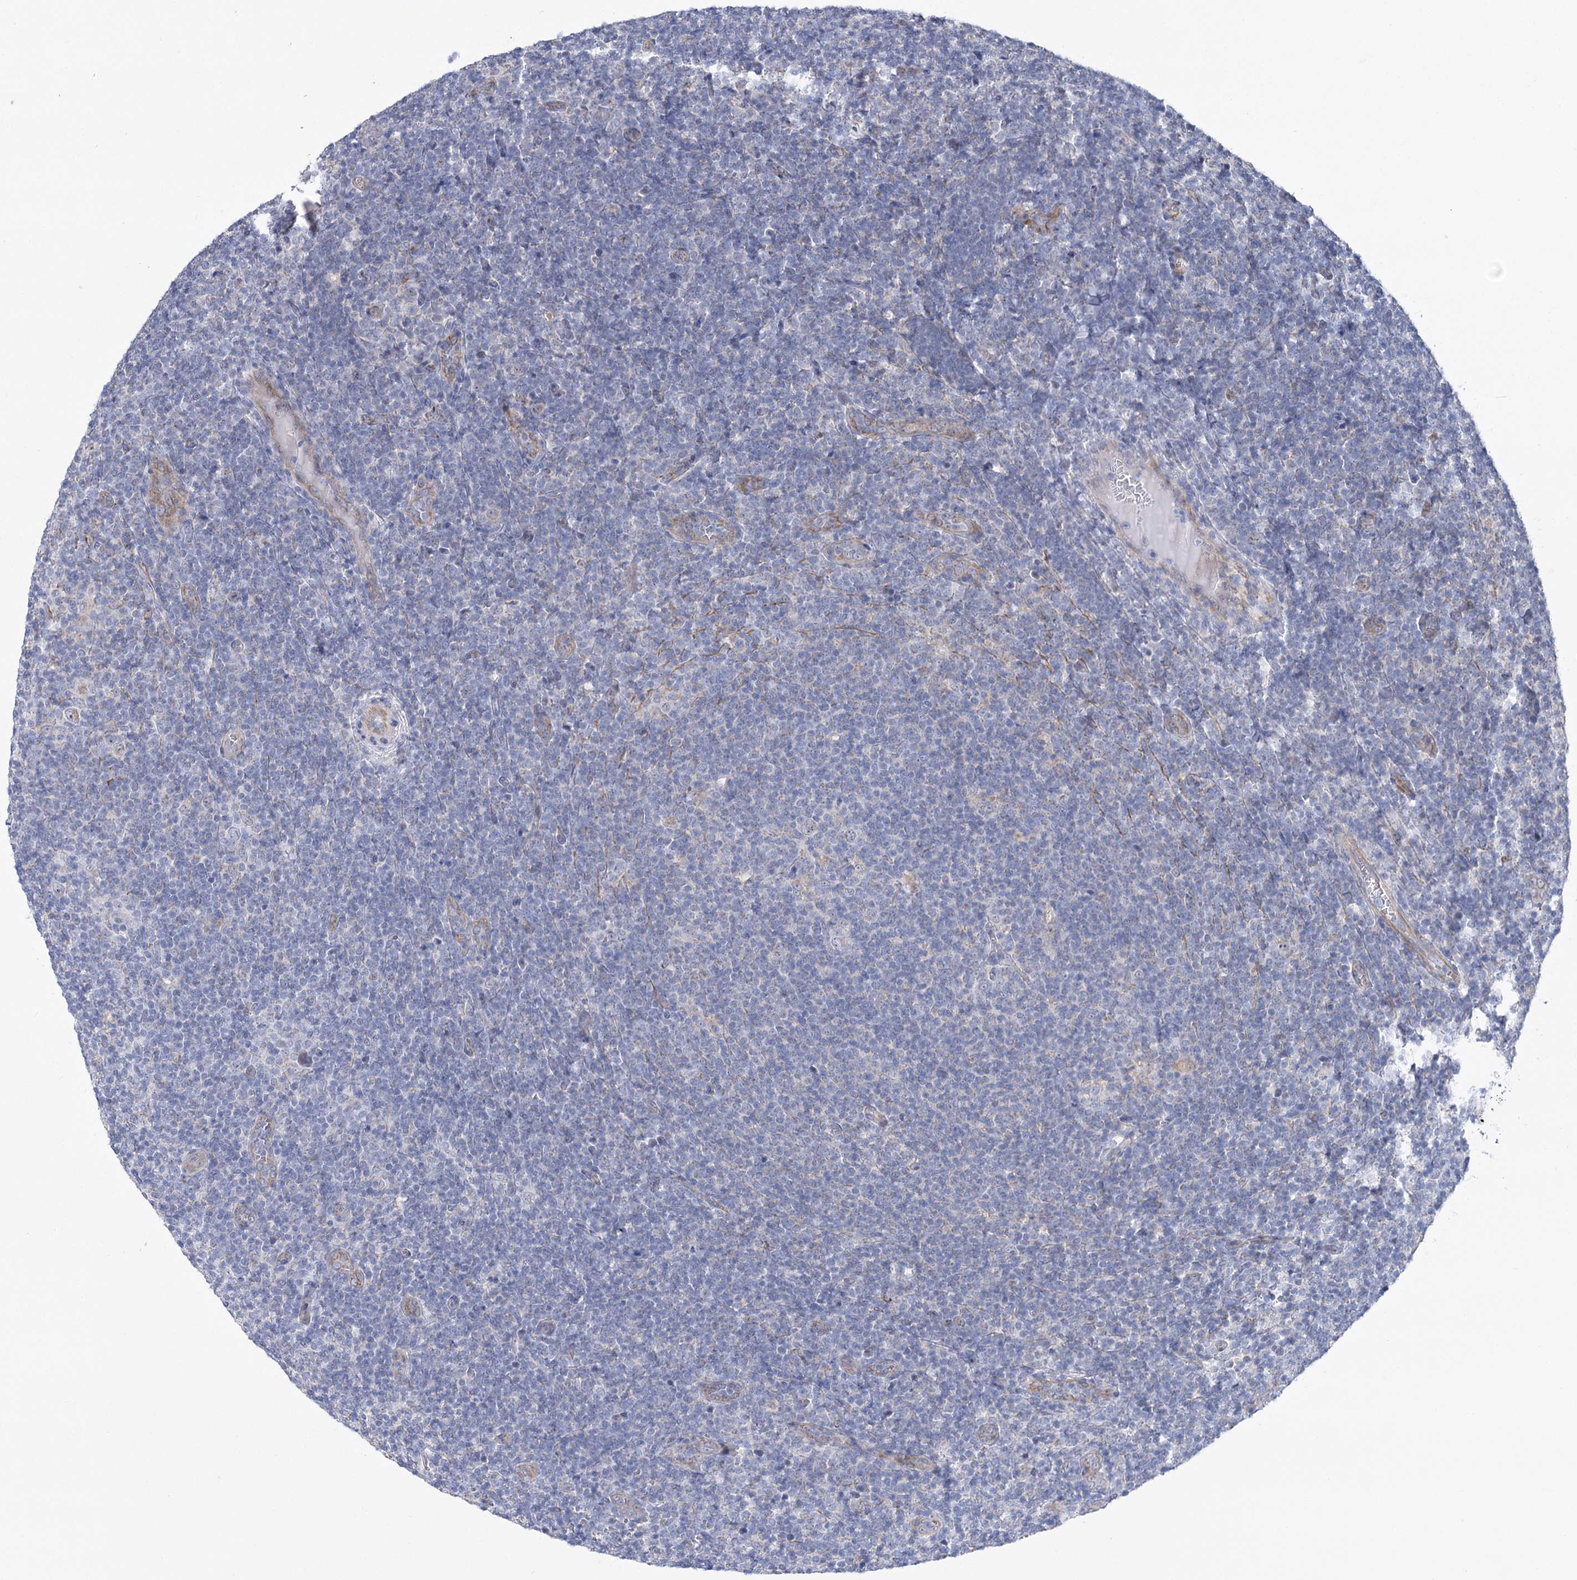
{"staining": {"intensity": "weak", "quantity": "<25%", "location": "cytoplasmic/membranous"}, "tissue": "lymphoma", "cell_type": "Tumor cells", "image_type": "cancer", "snomed": [{"axis": "morphology", "description": "Hodgkin's disease, NOS"}, {"axis": "topography", "description": "Lymph node"}], "caption": "This is an immunohistochemistry histopathology image of human lymphoma. There is no positivity in tumor cells.", "gene": "ECHDC3", "patient": {"sex": "female", "age": 57}}